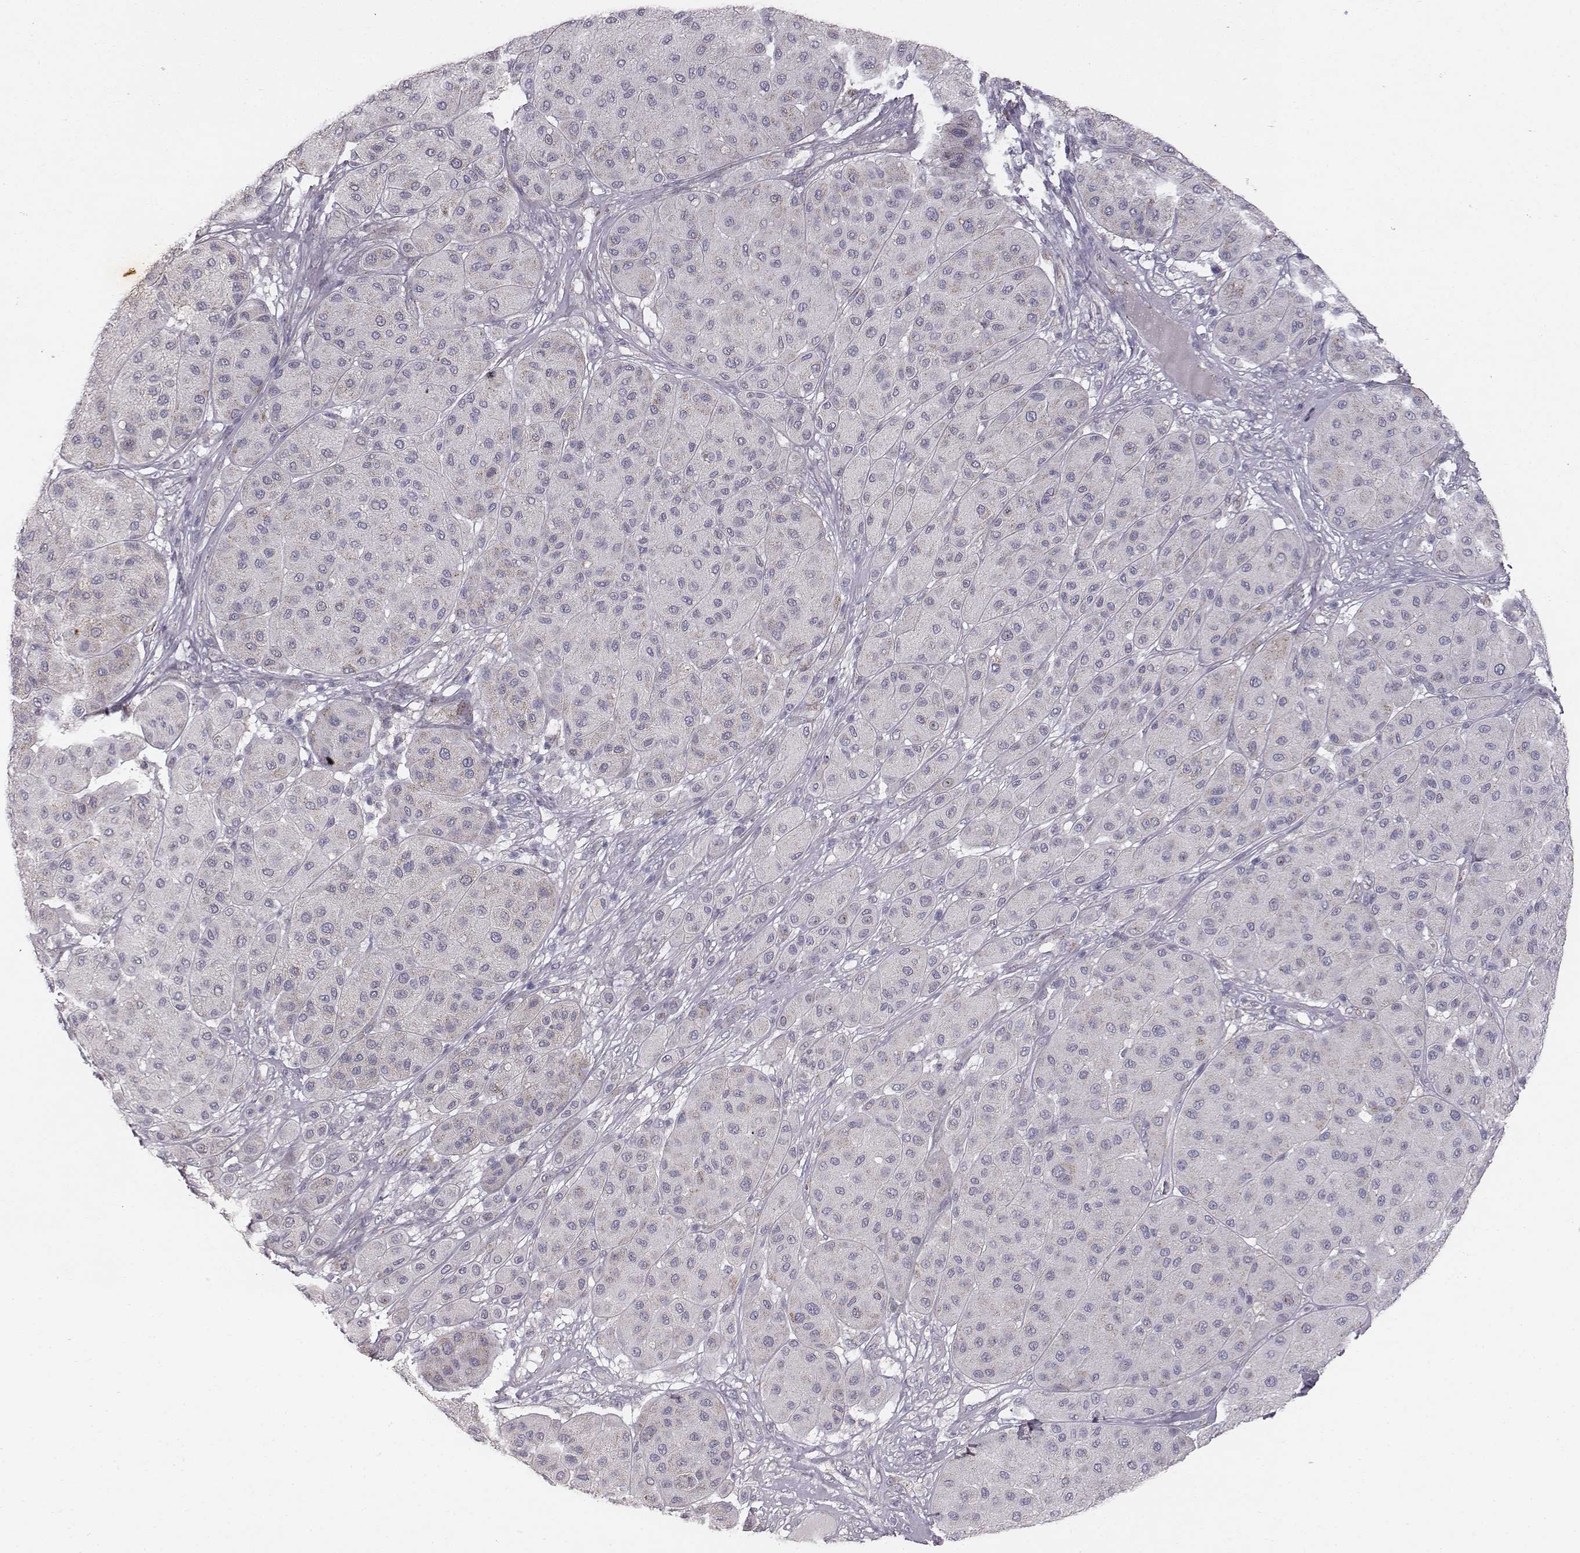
{"staining": {"intensity": "negative", "quantity": "none", "location": "none"}, "tissue": "melanoma", "cell_type": "Tumor cells", "image_type": "cancer", "snomed": [{"axis": "morphology", "description": "Malignant melanoma, Metastatic site"}, {"axis": "topography", "description": "Smooth muscle"}], "caption": "Tumor cells are negative for protein expression in human malignant melanoma (metastatic site).", "gene": "ABCD3", "patient": {"sex": "male", "age": 41}}